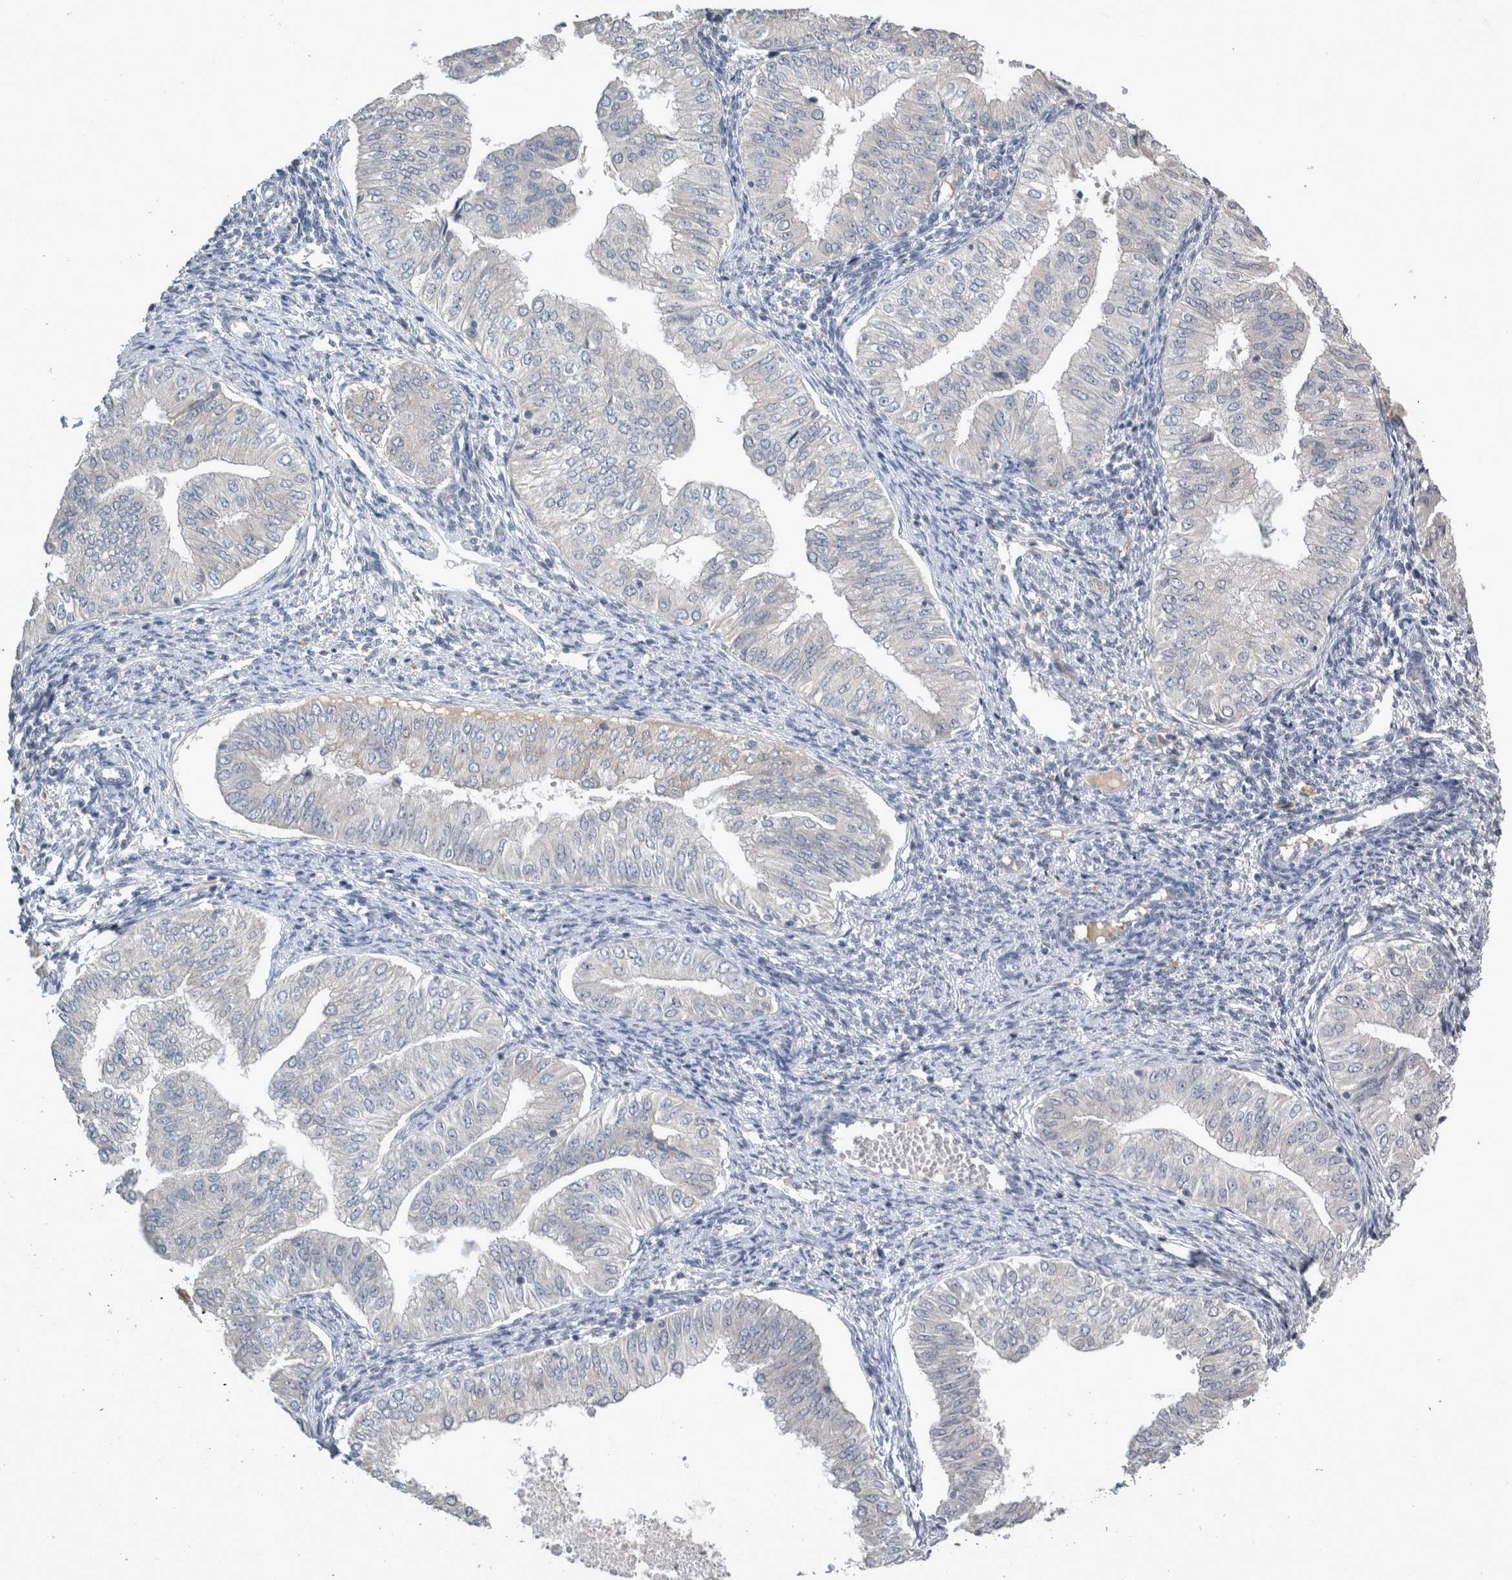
{"staining": {"intensity": "negative", "quantity": "none", "location": "none"}, "tissue": "endometrial cancer", "cell_type": "Tumor cells", "image_type": "cancer", "snomed": [{"axis": "morphology", "description": "Normal tissue, NOS"}, {"axis": "morphology", "description": "Adenocarcinoma, NOS"}, {"axis": "topography", "description": "Endometrium"}], "caption": "High magnification brightfield microscopy of endometrial adenocarcinoma stained with DAB (3,3'-diaminobenzidine) (brown) and counterstained with hematoxylin (blue): tumor cells show no significant staining.", "gene": "SLC22A11", "patient": {"sex": "female", "age": 53}}